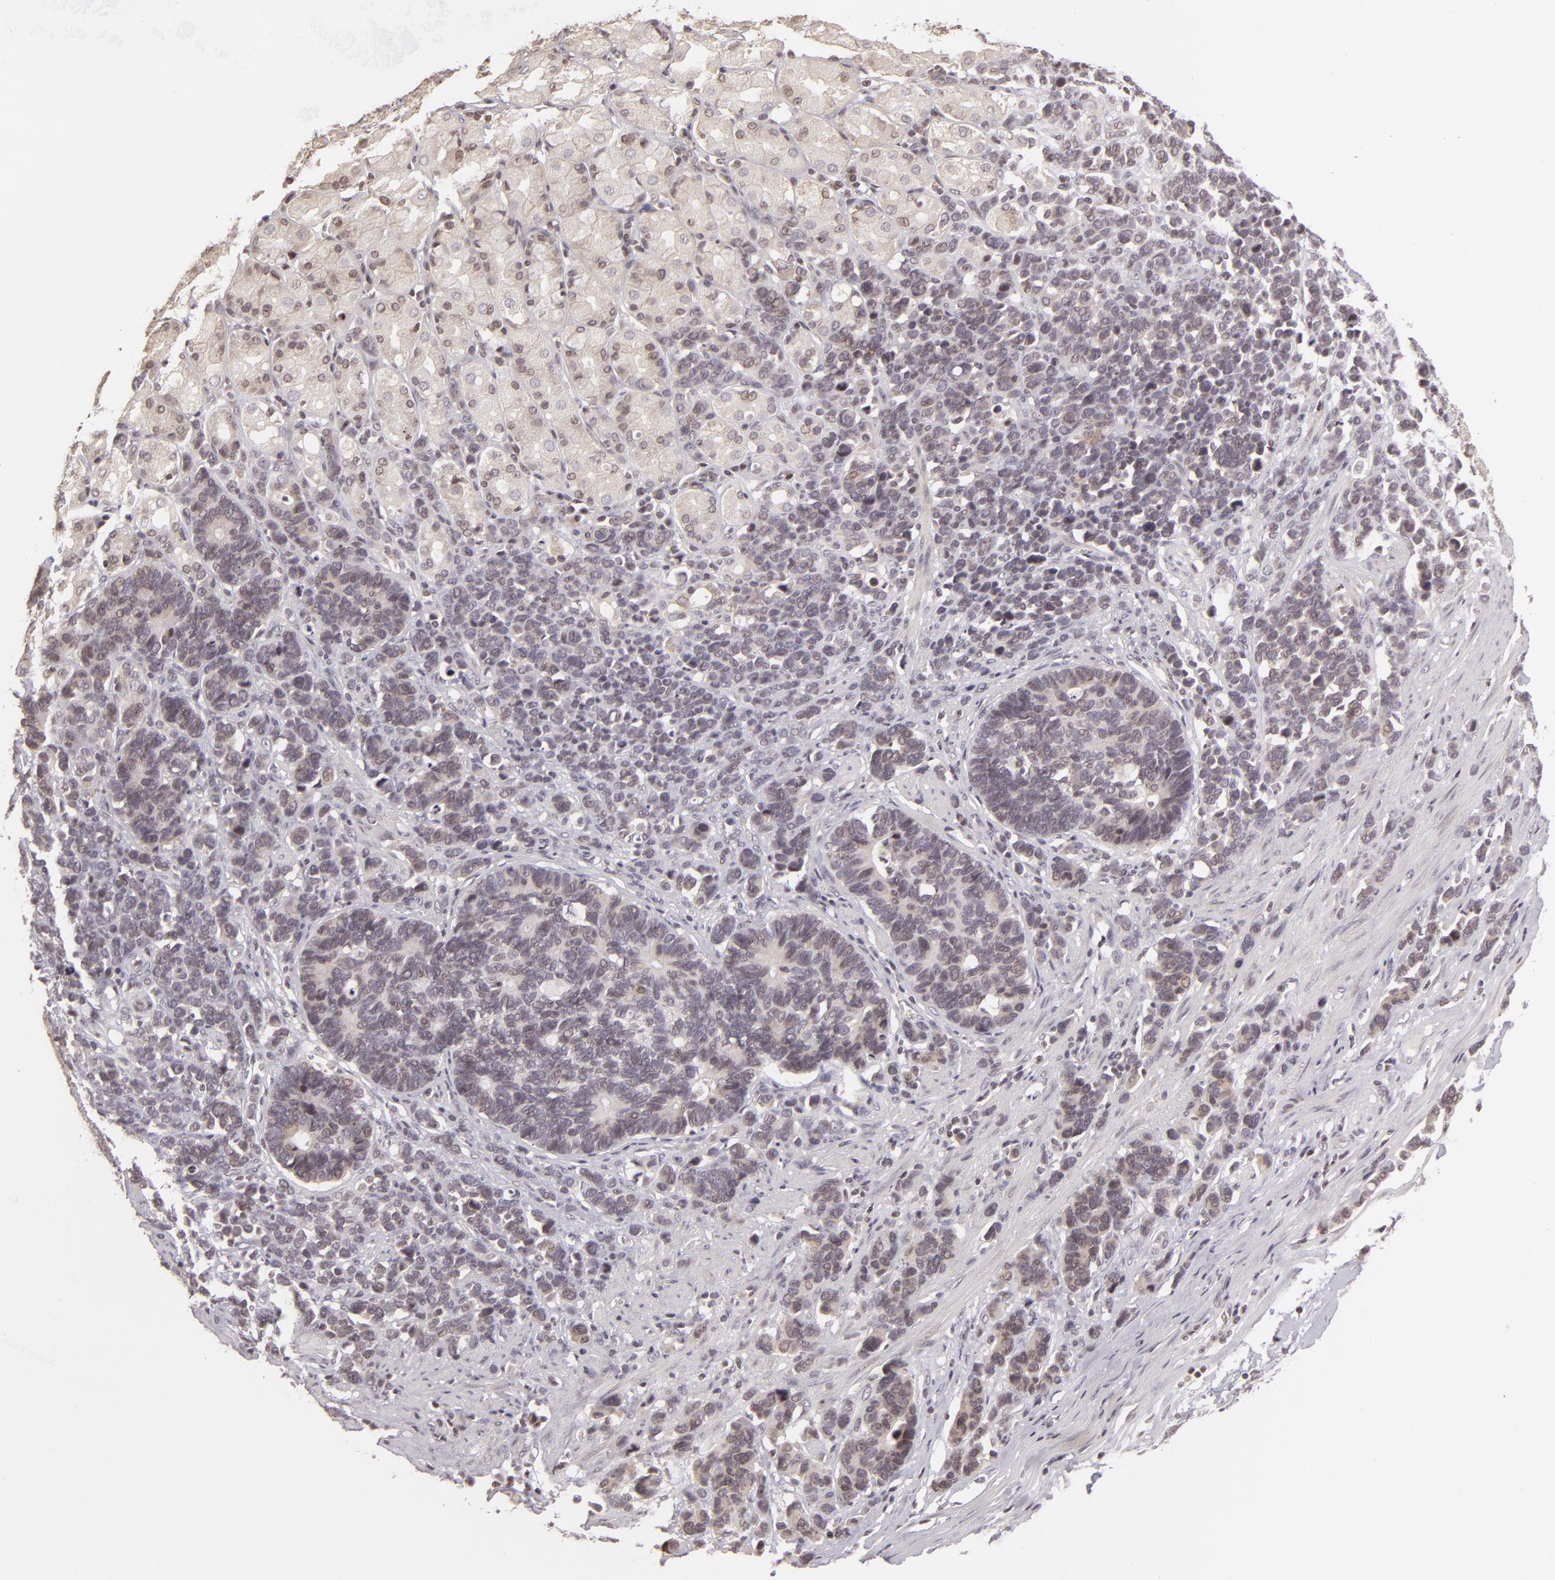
{"staining": {"intensity": "weak", "quantity": "<25%", "location": "nuclear"}, "tissue": "stomach cancer", "cell_type": "Tumor cells", "image_type": "cancer", "snomed": [{"axis": "morphology", "description": "Adenocarcinoma, NOS"}, {"axis": "topography", "description": "Stomach, upper"}], "caption": "Immunohistochemical staining of human adenocarcinoma (stomach) shows no significant staining in tumor cells.", "gene": "AKAP6", "patient": {"sex": "male", "age": 71}}